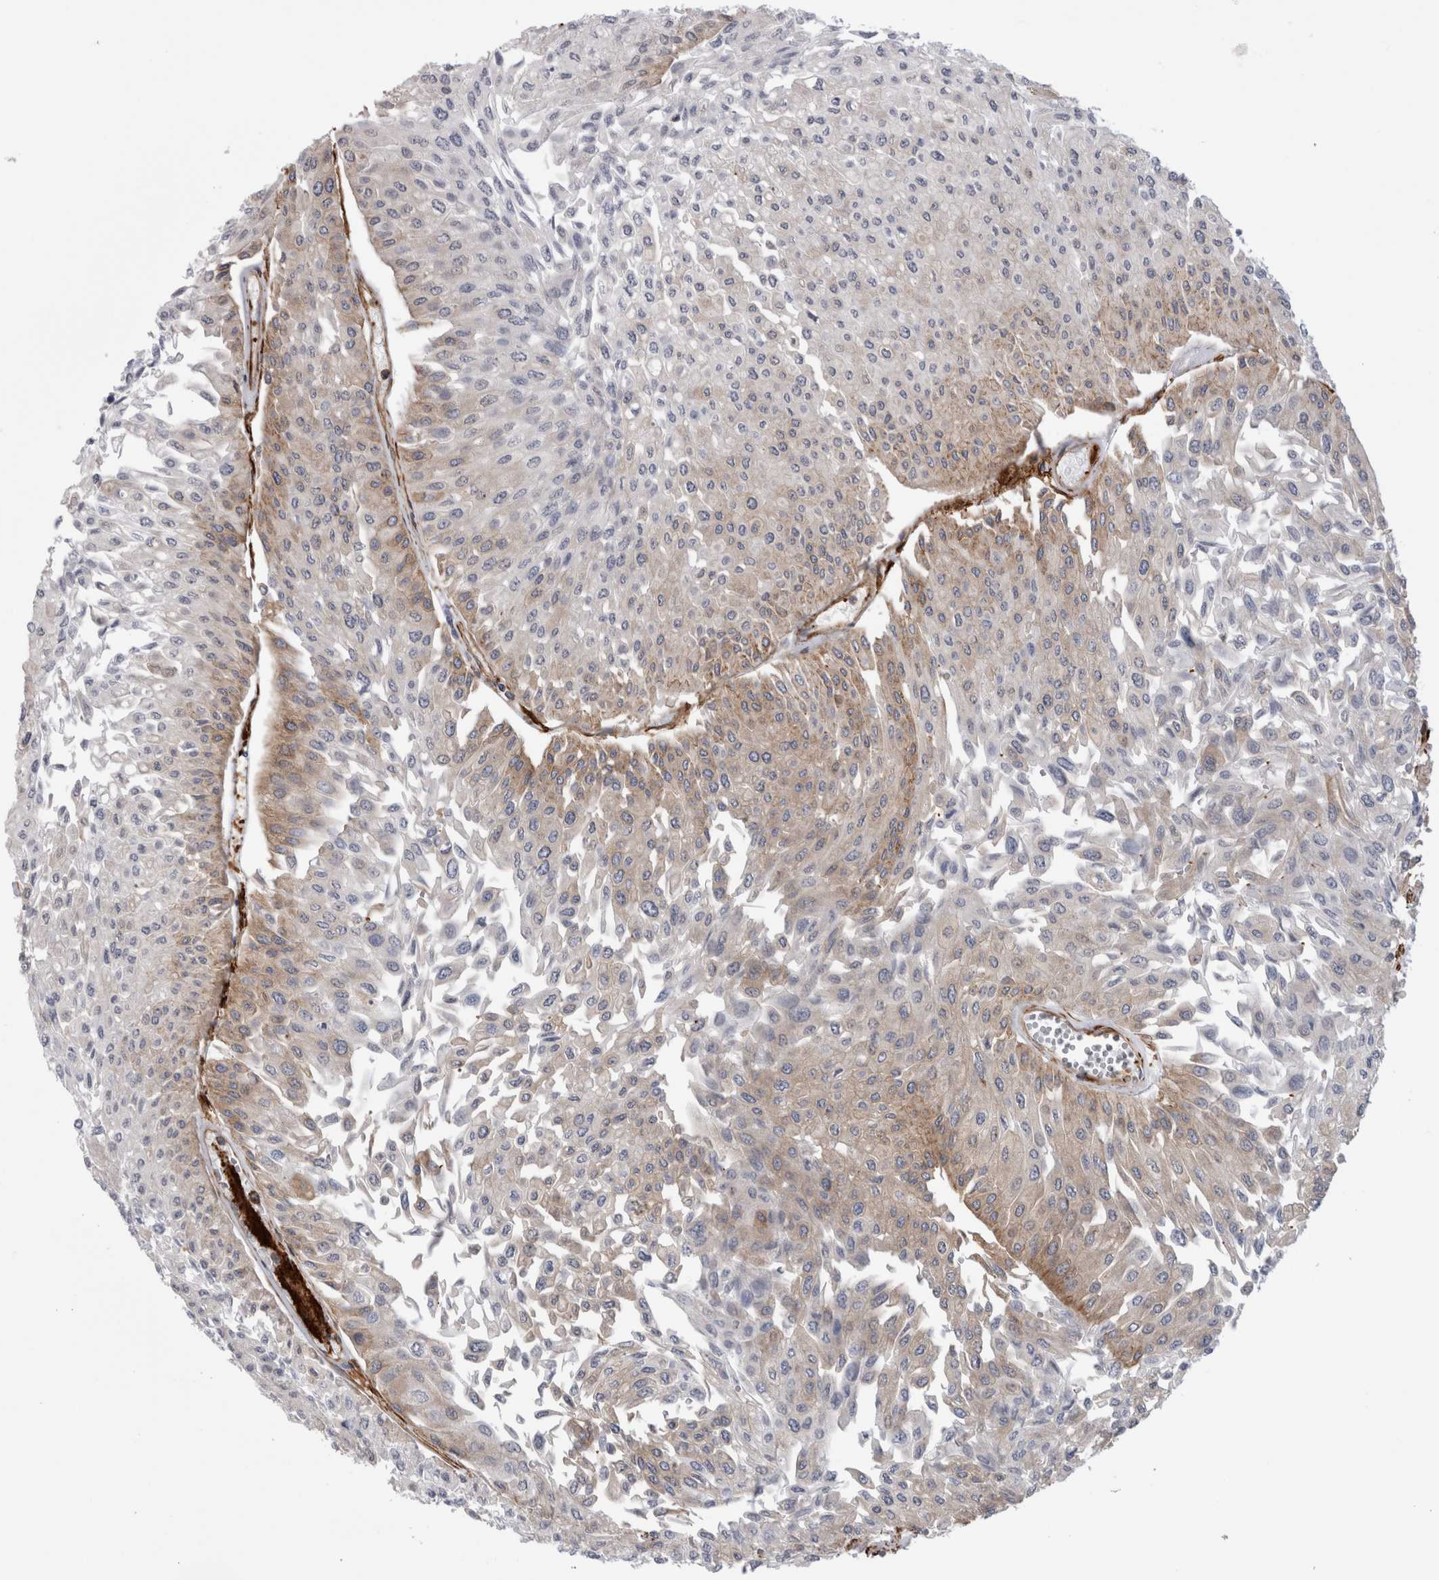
{"staining": {"intensity": "weak", "quantity": "25%-75%", "location": "cytoplasmic/membranous"}, "tissue": "urothelial cancer", "cell_type": "Tumor cells", "image_type": "cancer", "snomed": [{"axis": "morphology", "description": "Urothelial carcinoma, Low grade"}, {"axis": "topography", "description": "Urinary bladder"}], "caption": "Weak cytoplasmic/membranous positivity is identified in about 25%-75% of tumor cells in urothelial cancer.", "gene": "EPRS1", "patient": {"sex": "male", "age": 67}}